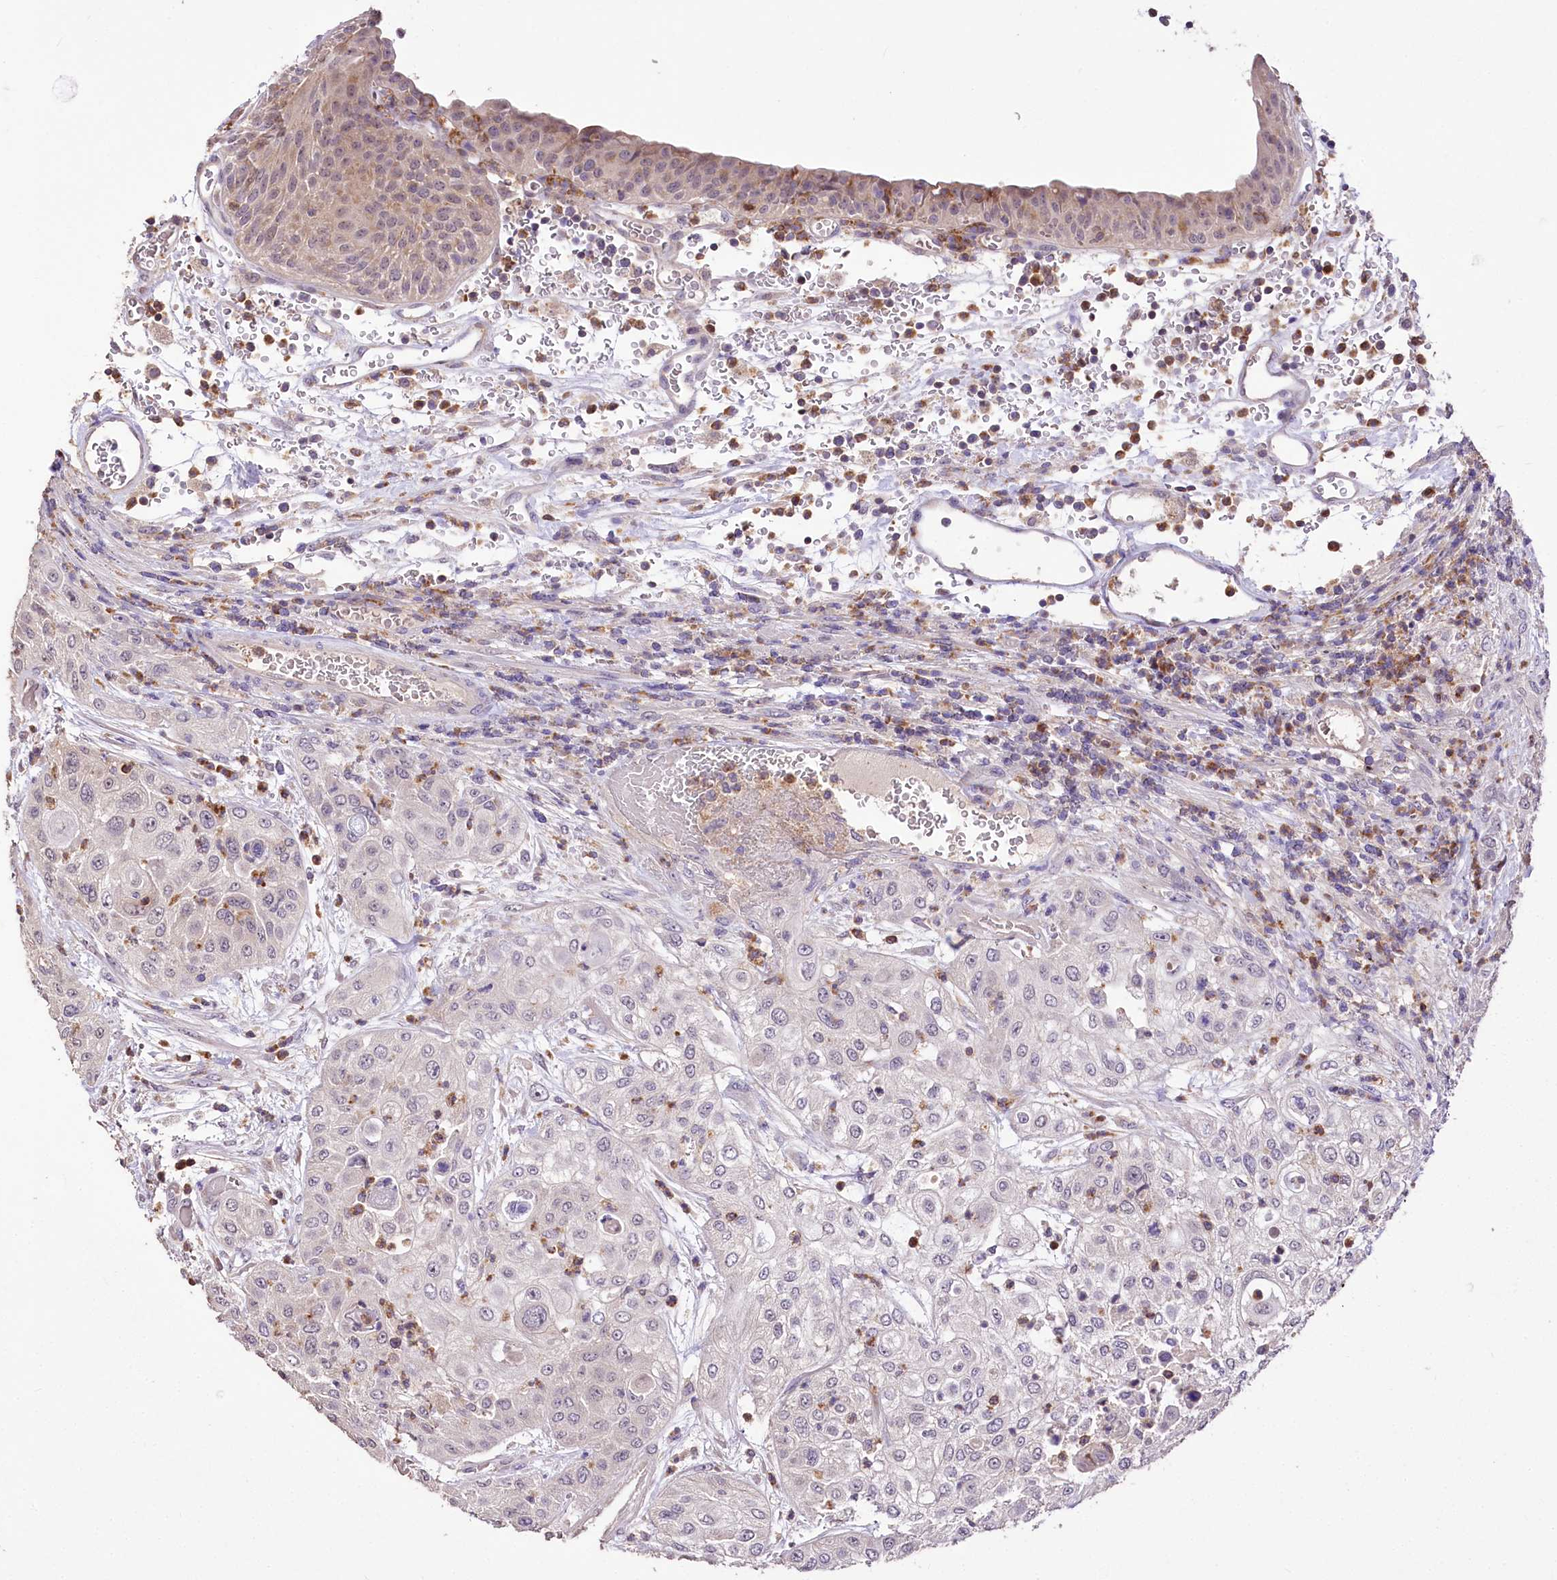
{"staining": {"intensity": "negative", "quantity": "none", "location": "none"}, "tissue": "urothelial cancer", "cell_type": "Tumor cells", "image_type": "cancer", "snomed": [{"axis": "morphology", "description": "Urothelial carcinoma, High grade"}, {"axis": "topography", "description": "Urinary bladder"}], "caption": "Immunohistochemistry of human urothelial cancer displays no positivity in tumor cells.", "gene": "SERGEF", "patient": {"sex": "female", "age": 79}}